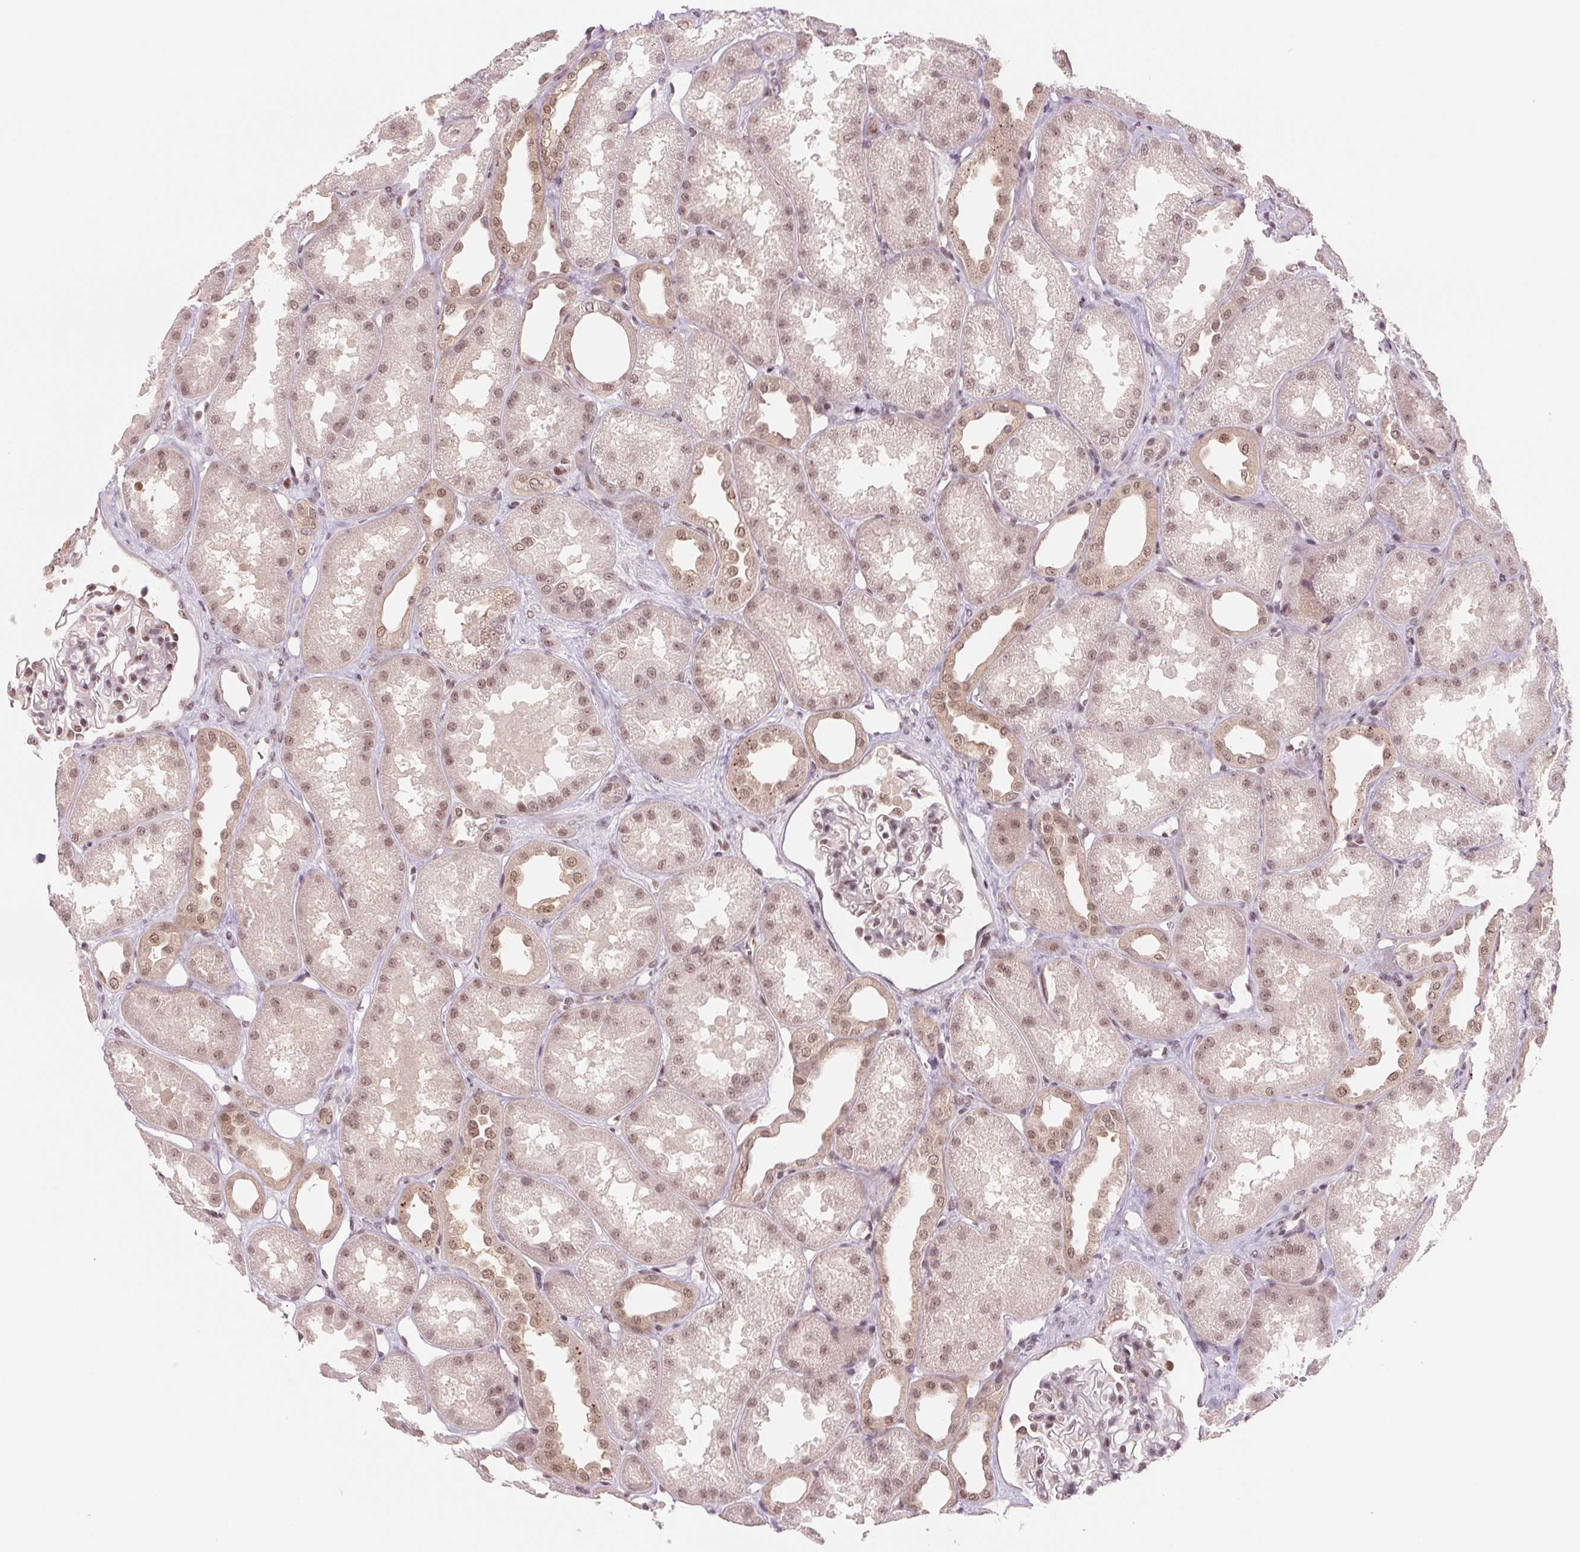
{"staining": {"intensity": "moderate", "quantity": "<25%", "location": "nuclear"}, "tissue": "kidney", "cell_type": "Cells in glomeruli", "image_type": "normal", "snomed": [{"axis": "morphology", "description": "Normal tissue, NOS"}, {"axis": "topography", "description": "Kidney"}], "caption": "Moderate nuclear positivity is present in approximately <25% of cells in glomeruli in benign kidney. The staining was performed using DAB (3,3'-diaminobenzidine) to visualize the protein expression in brown, while the nuclei were stained in blue with hematoxylin (Magnification: 20x).", "gene": "DNAJB6", "patient": {"sex": "male", "age": 61}}